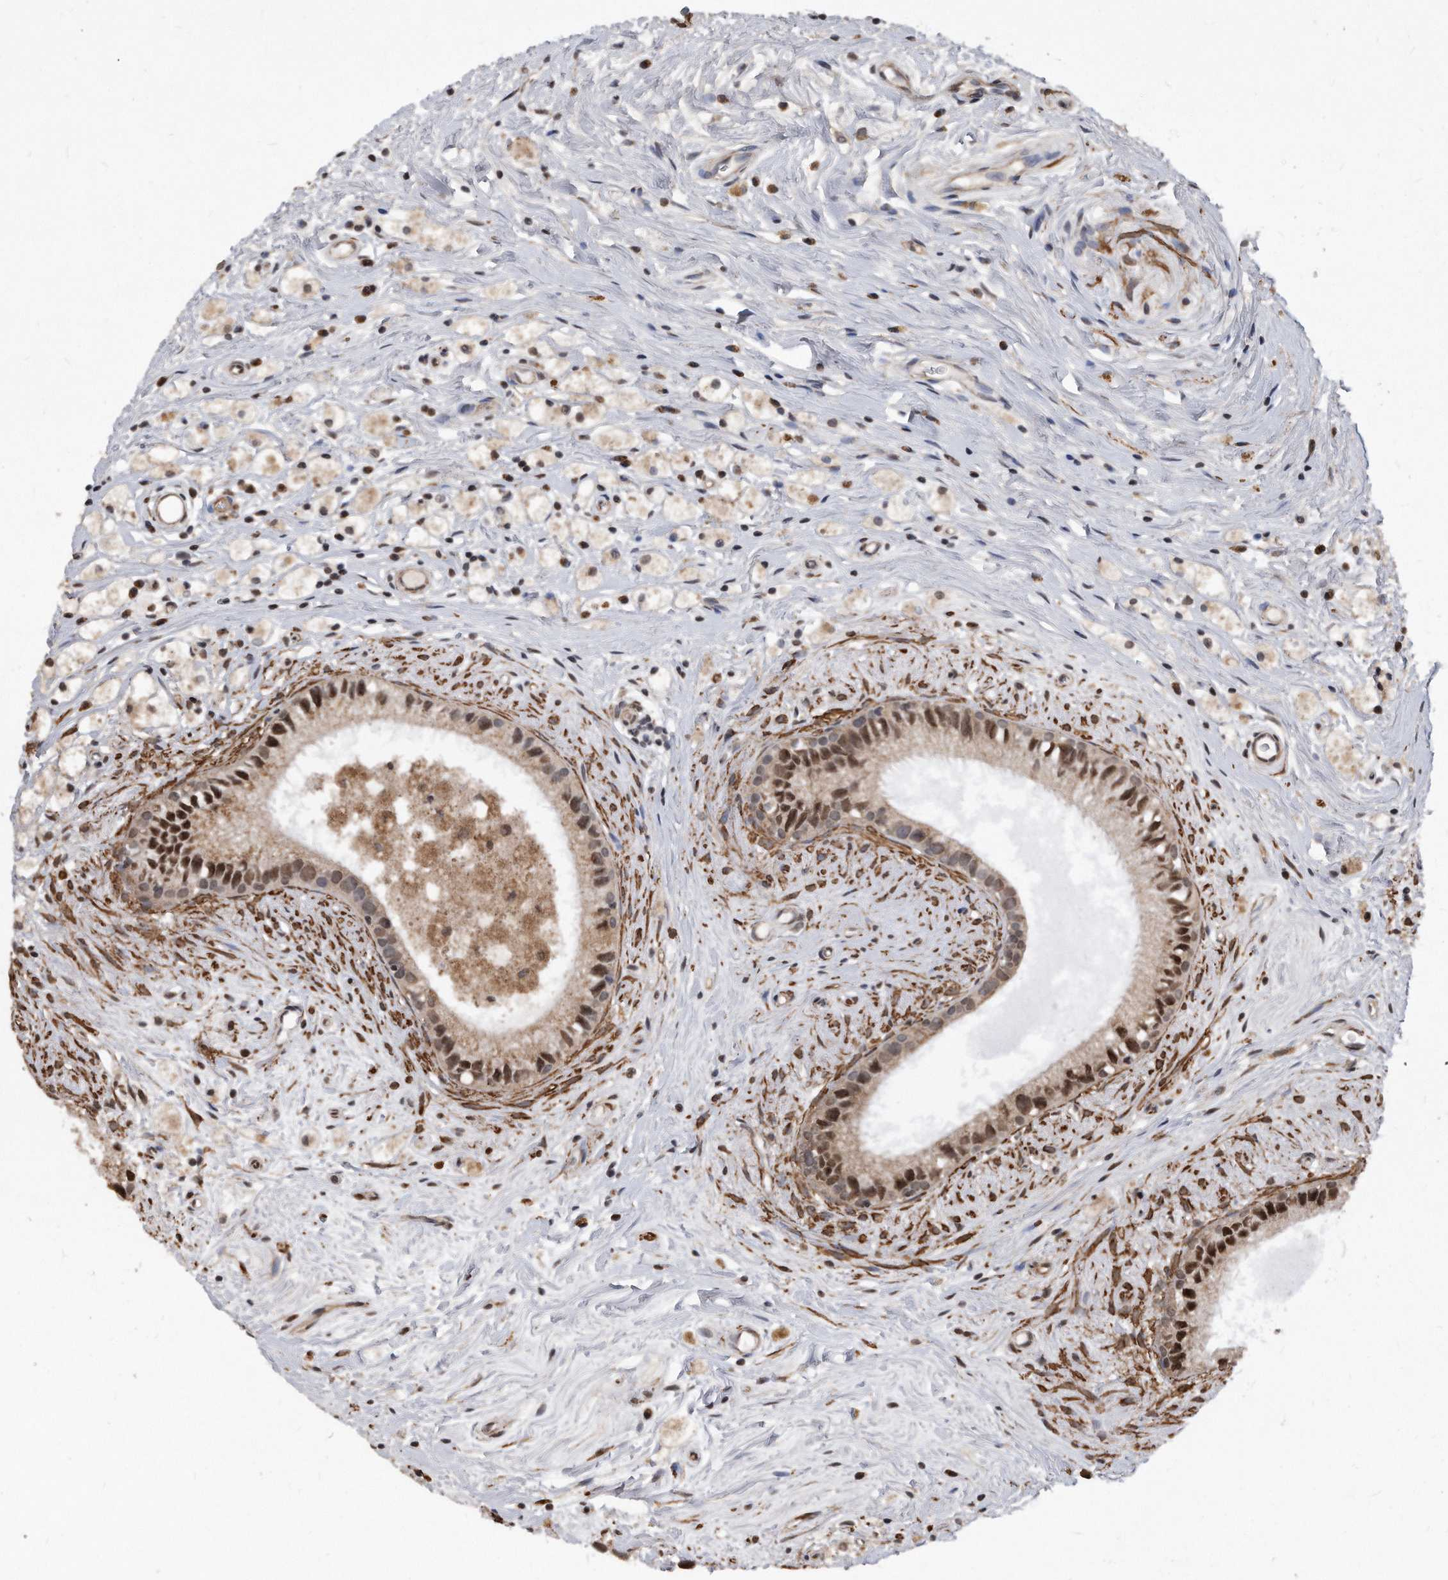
{"staining": {"intensity": "moderate", "quantity": "25%-75%", "location": "cytoplasmic/membranous,nuclear"}, "tissue": "epididymis", "cell_type": "Glandular cells", "image_type": "normal", "snomed": [{"axis": "morphology", "description": "Normal tissue, NOS"}, {"axis": "topography", "description": "Epididymis"}], "caption": "Immunohistochemical staining of unremarkable epididymis demonstrates medium levels of moderate cytoplasmic/membranous,nuclear expression in about 25%-75% of glandular cells. (brown staining indicates protein expression, while blue staining denotes nuclei).", "gene": "DUSP22", "patient": {"sex": "male", "age": 80}}